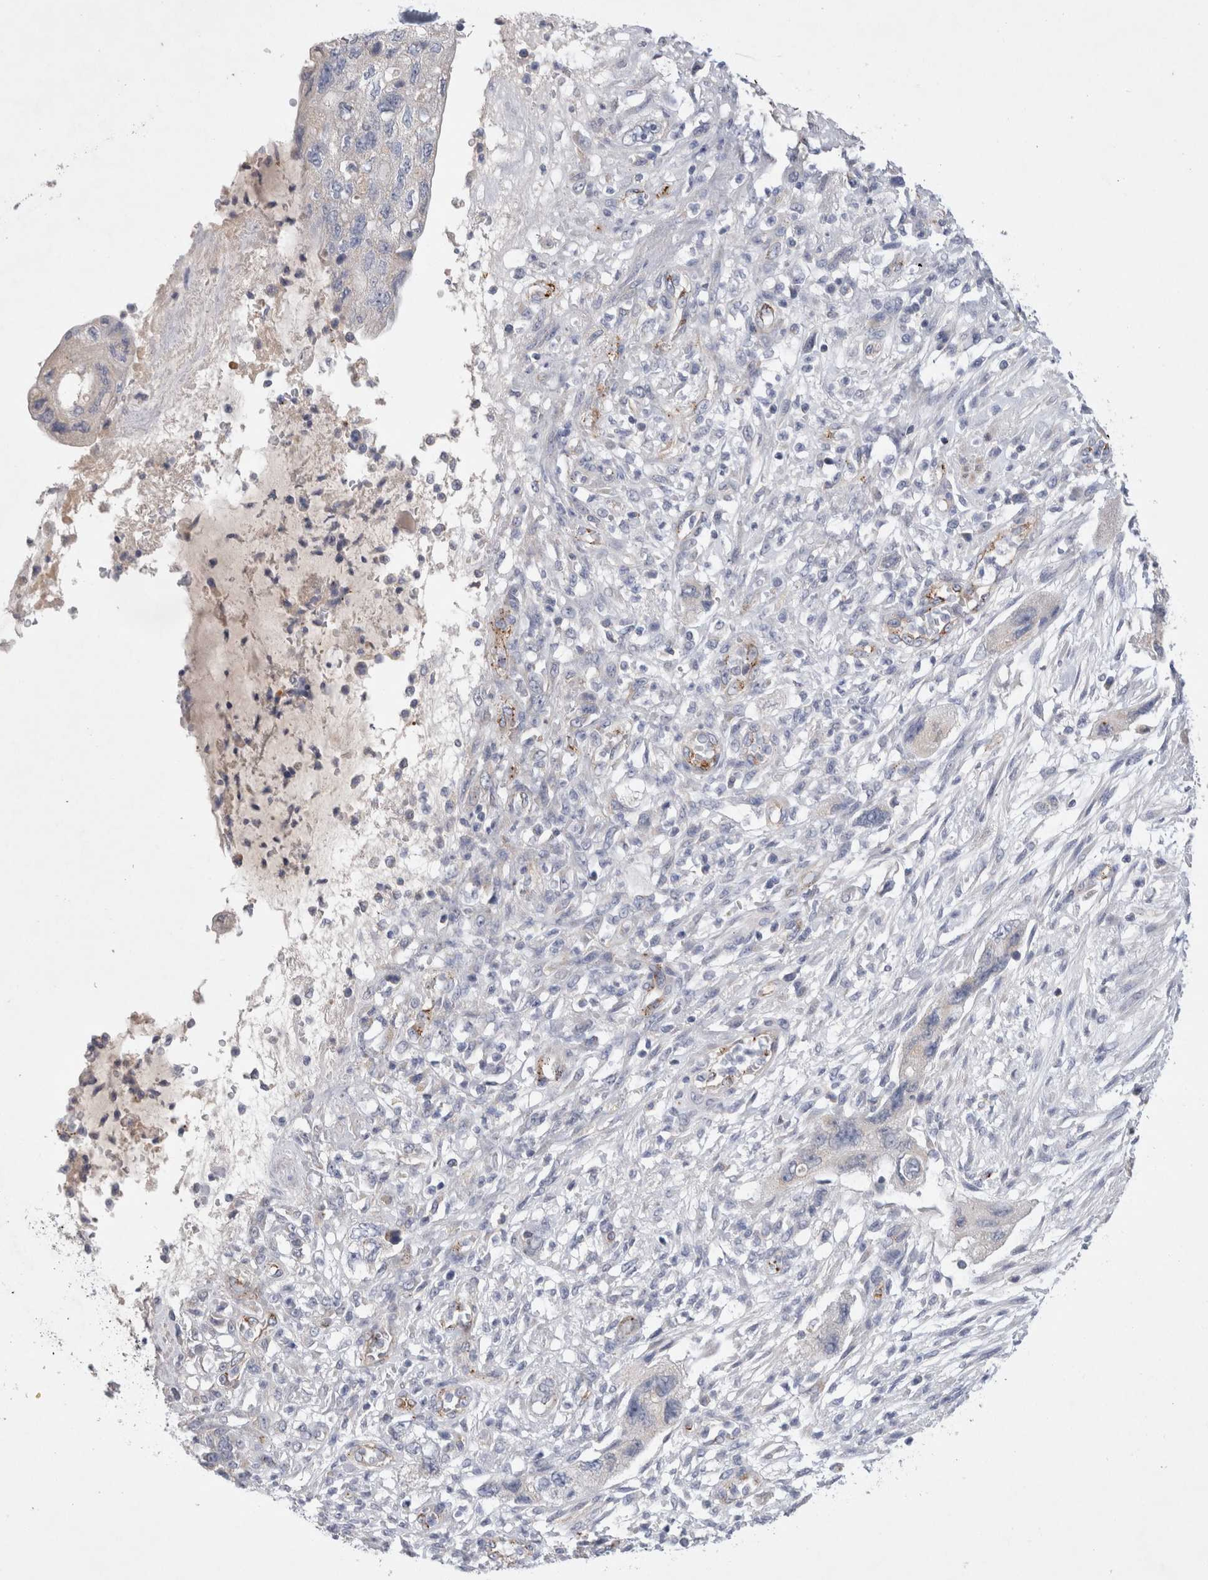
{"staining": {"intensity": "negative", "quantity": "none", "location": "none"}, "tissue": "pancreatic cancer", "cell_type": "Tumor cells", "image_type": "cancer", "snomed": [{"axis": "morphology", "description": "Adenocarcinoma, NOS"}, {"axis": "topography", "description": "Pancreas"}], "caption": "High magnification brightfield microscopy of adenocarcinoma (pancreatic) stained with DAB (3,3'-diaminobenzidine) (brown) and counterstained with hematoxylin (blue): tumor cells show no significant staining. (Brightfield microscopy of DAB immunohistochemistry (IHC) at high magnification).", "gene": "IARS2", "patient": {"sex": "female", "age": 73}}